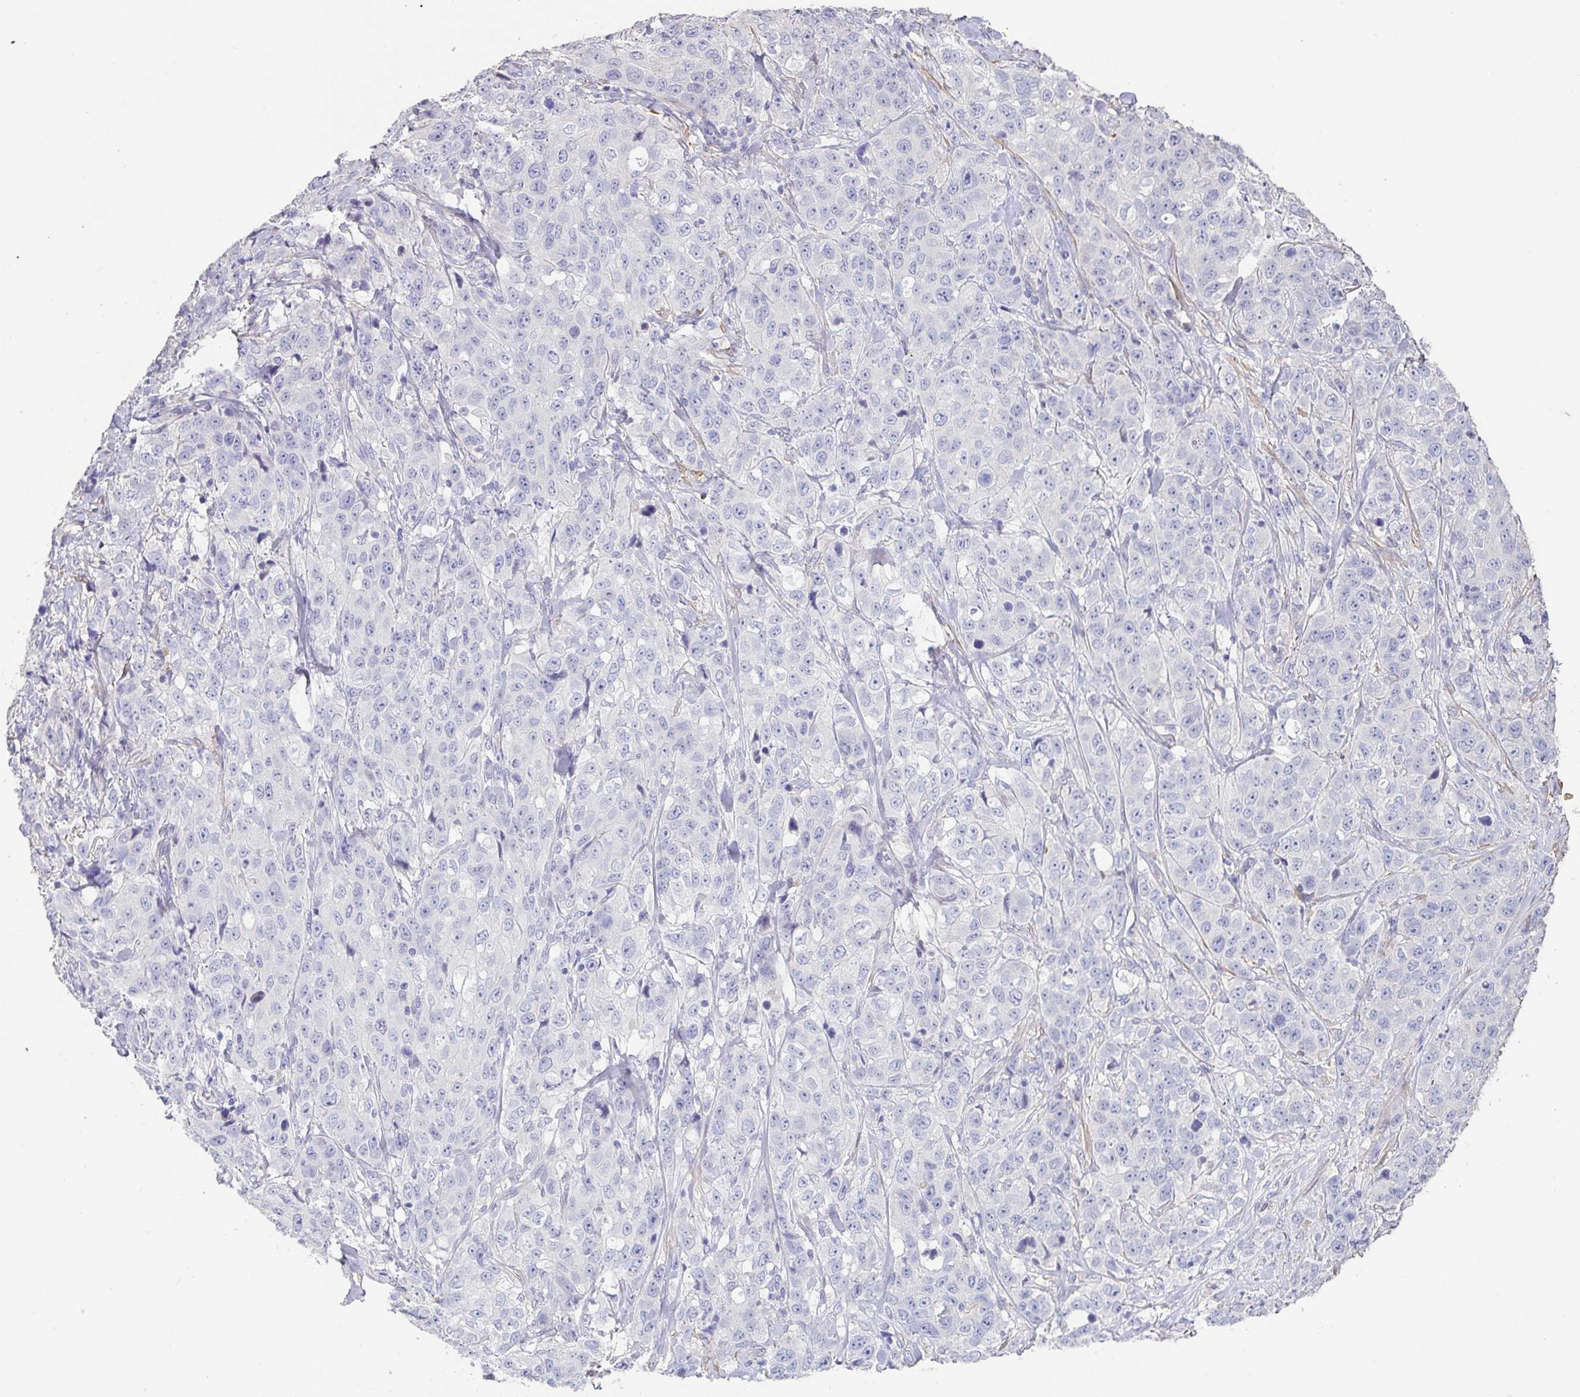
{"staining": {"intensity": "negative", "quantity": "none", "location": "none"}, "tissue": "stomach cancer", "cell_type": "Tumor cells", "image_type": "cancer", "snomed": [{"axis": "morphology", "description": "Adenocarcinoma, NOS"}, {"axis": "topography", "description": "Stomach"}], "caption": "Protein analysis of adenocarcinoma (stomach) exhibits no significant expression in tumor cells. (DAB immunohistochemistry with hematoxylin counter stain).", "gene": "PYGM", "patient": {"sex": "male", "age": 48}}